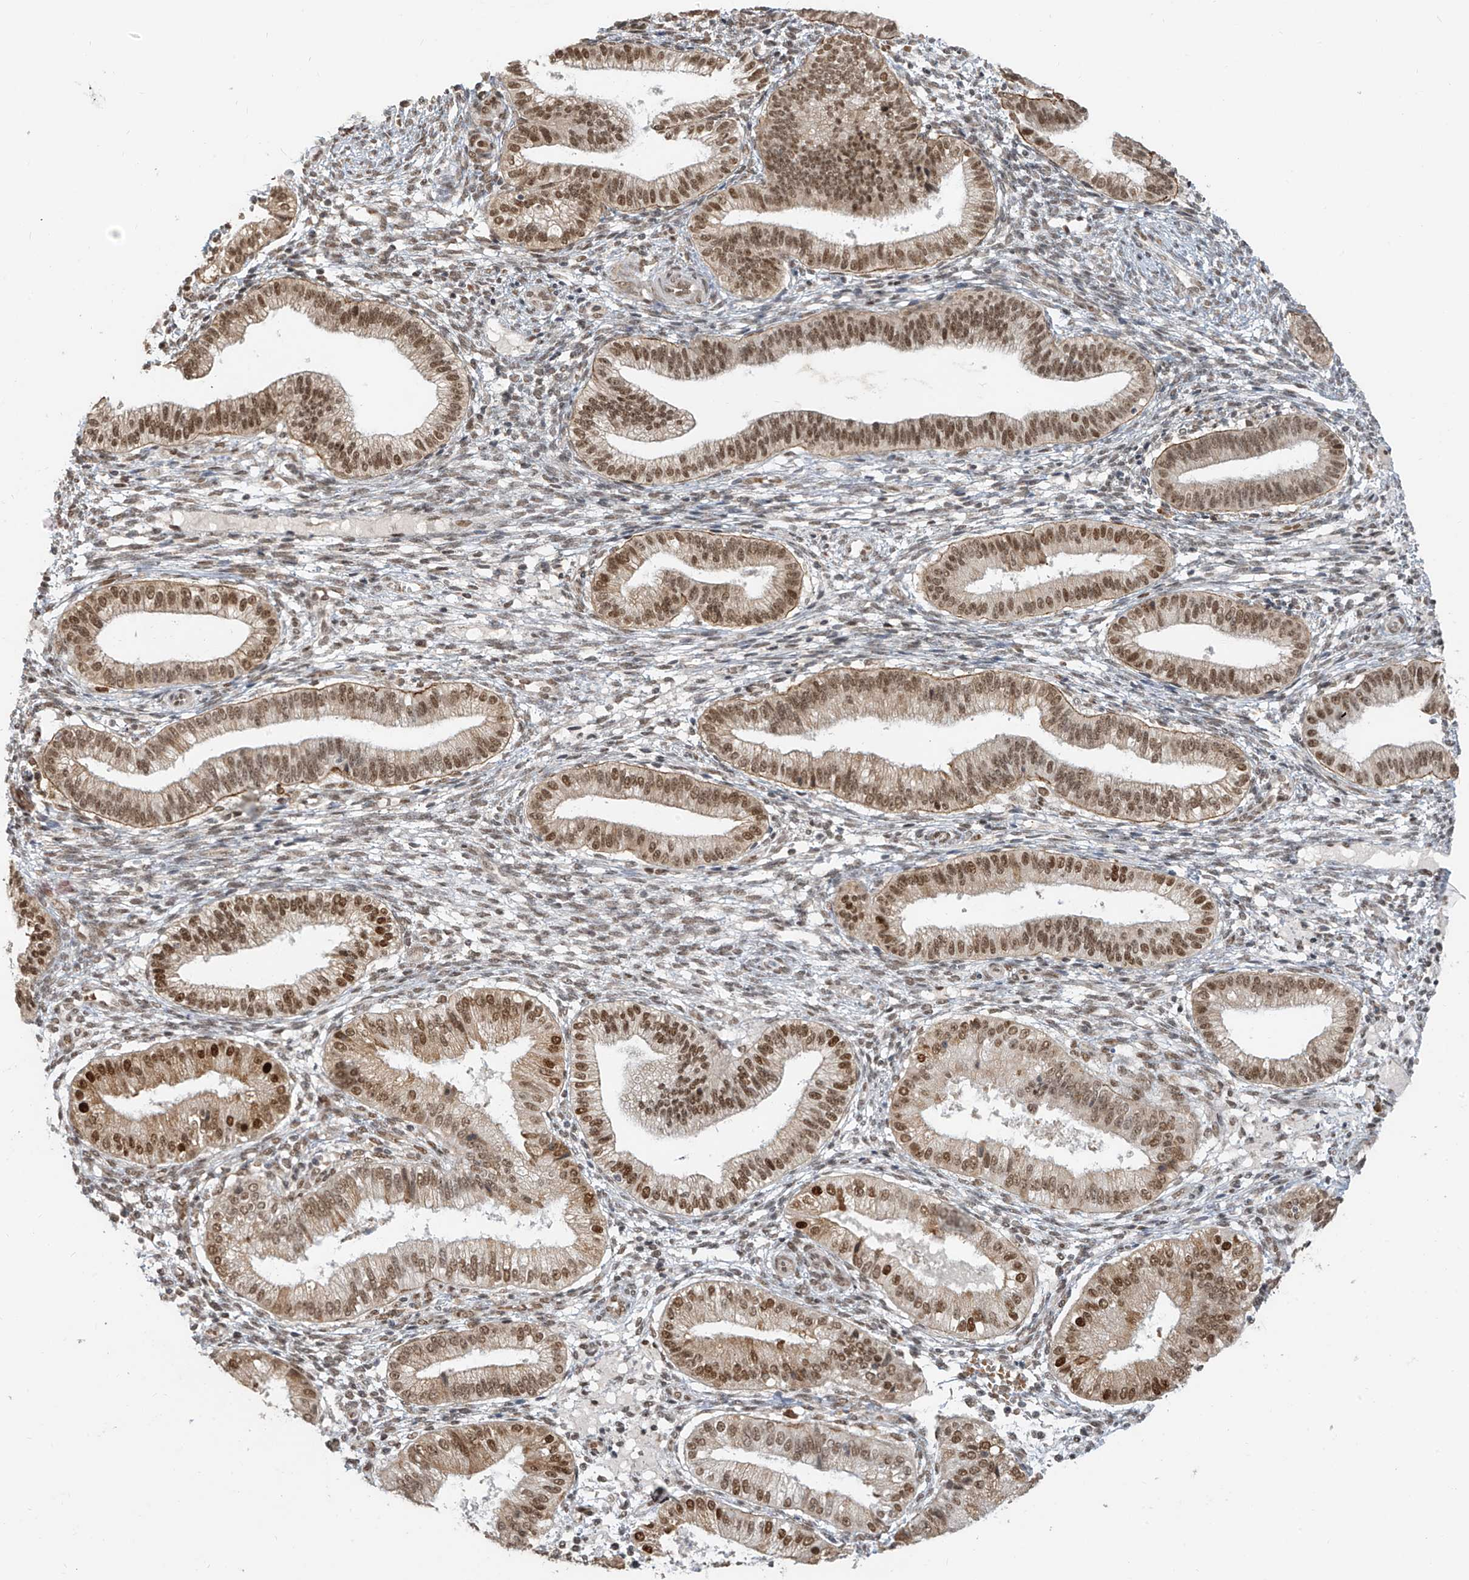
{"staining": {"intensity": "moderate", "quantity": "25%-75%", "location": "nuclear"}, "tissue": "endometrium", "cell_type": "Cells in endometrial stroma", "image_type": "normal", "snomed": [{"axis": "morphology", "description": "Normal tissue, NOS"}, {"axis": "topography", "description": "Endometrium"}], "caption": "Protein staining shows moderate nuclear positivity in approximately 25%-75% of cells in endometrial stroma in normal endometrium.", "gene": "ZMYM2", "patient": {"sex": "female", "age": 39}}